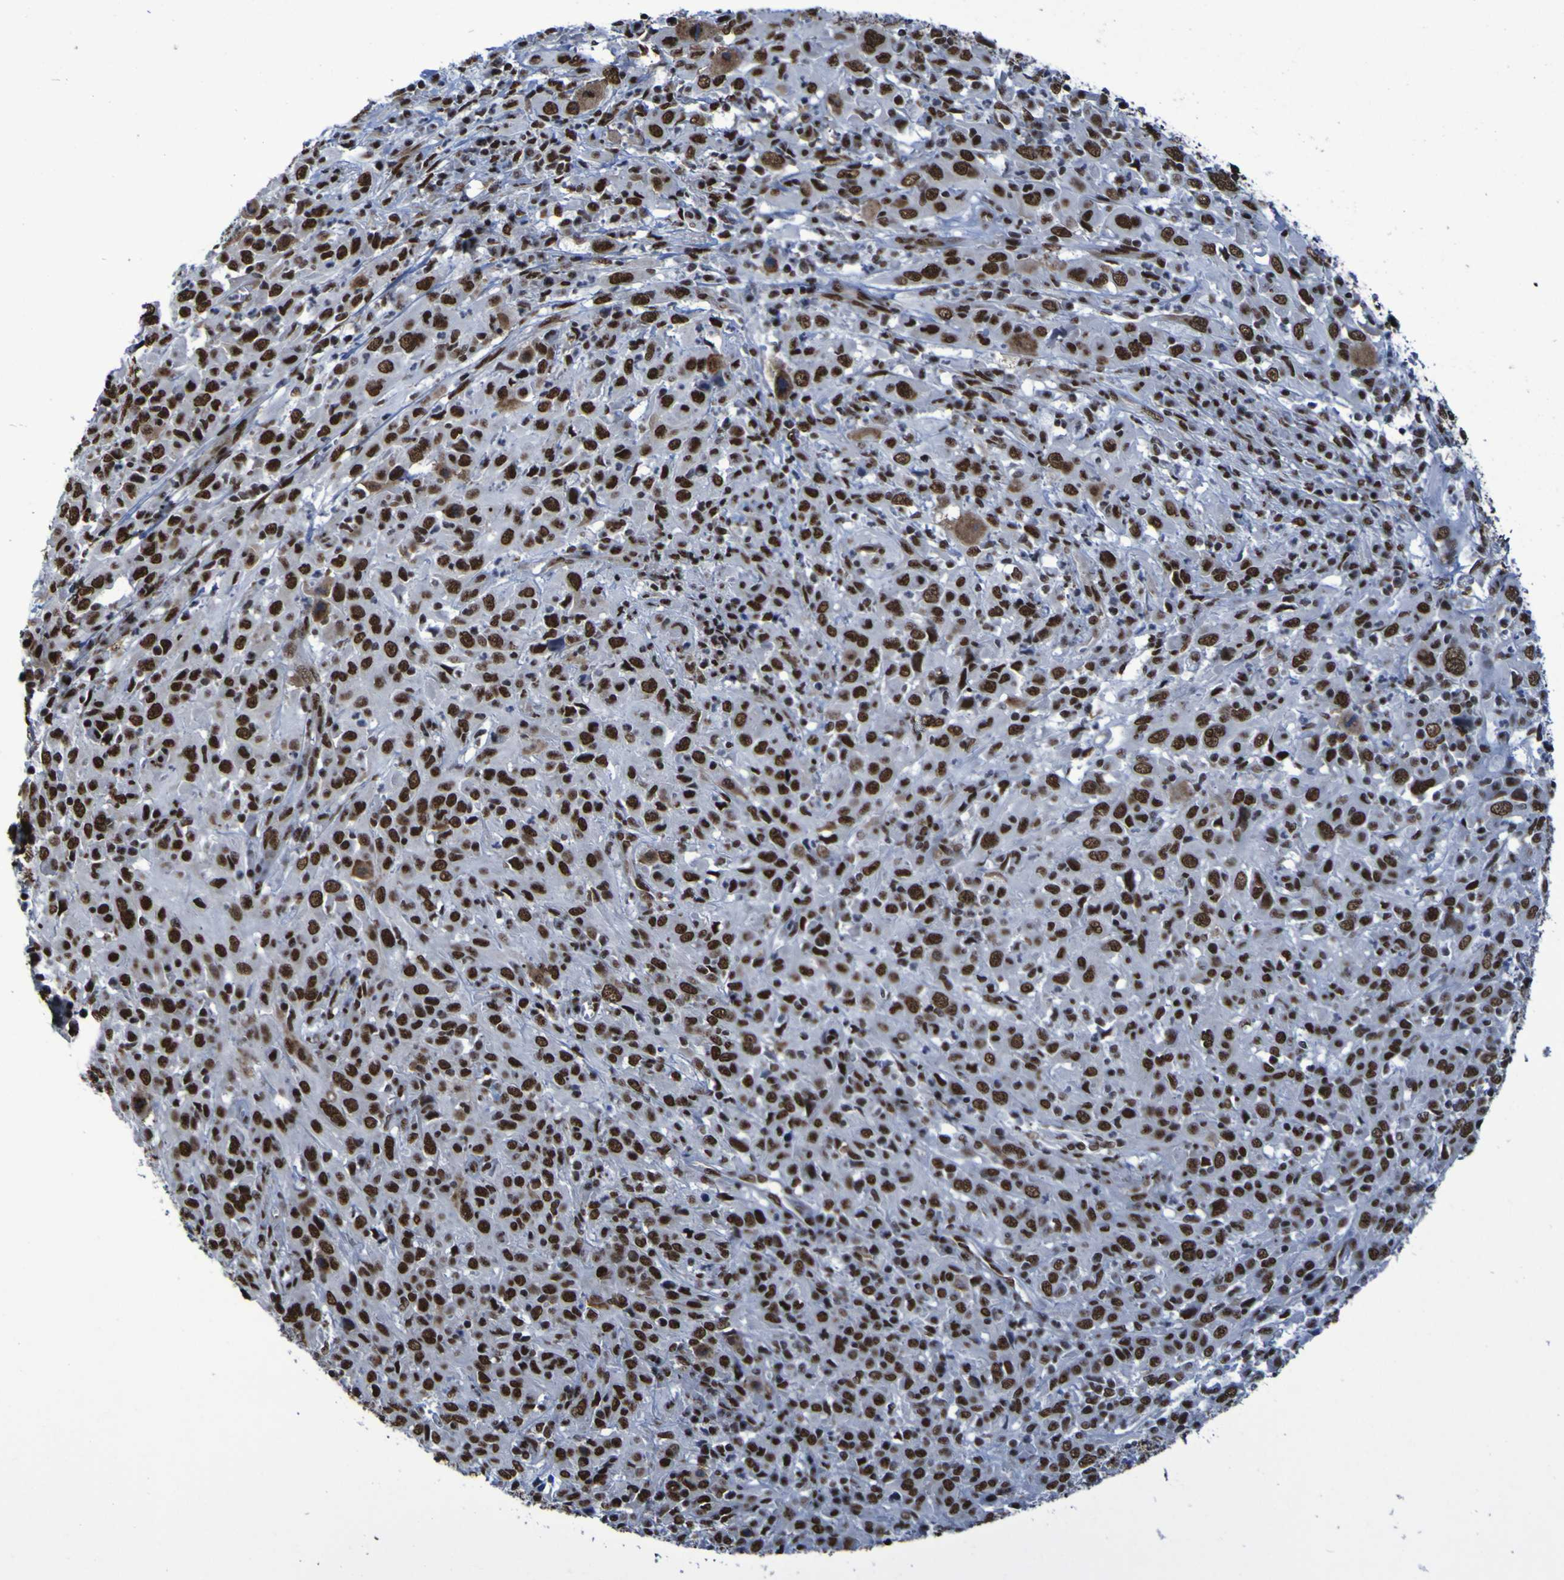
{"staining": {"intensity": "strong", "quantity": ">75%", "location": "nuclear"}, "tissue": "cervical cancer", "cell_type": "Tumor cells", "image_type": "cancer", "snomed": [{"axis": "morphology", "description": "Squamous cell carcinoma, NOS"}, {"axis": "topography", "description": "Cervix"}], "caption": "An immunohistochemistry photomicrograph of tumor tissue is shown. Protein staining in brown labels strong nuclear positivity in cervical cancer (squamous cell carcinoma) within tumor cells.", "gene": "HNRNPR", "patient": {"sex": "female", "age": 46}}